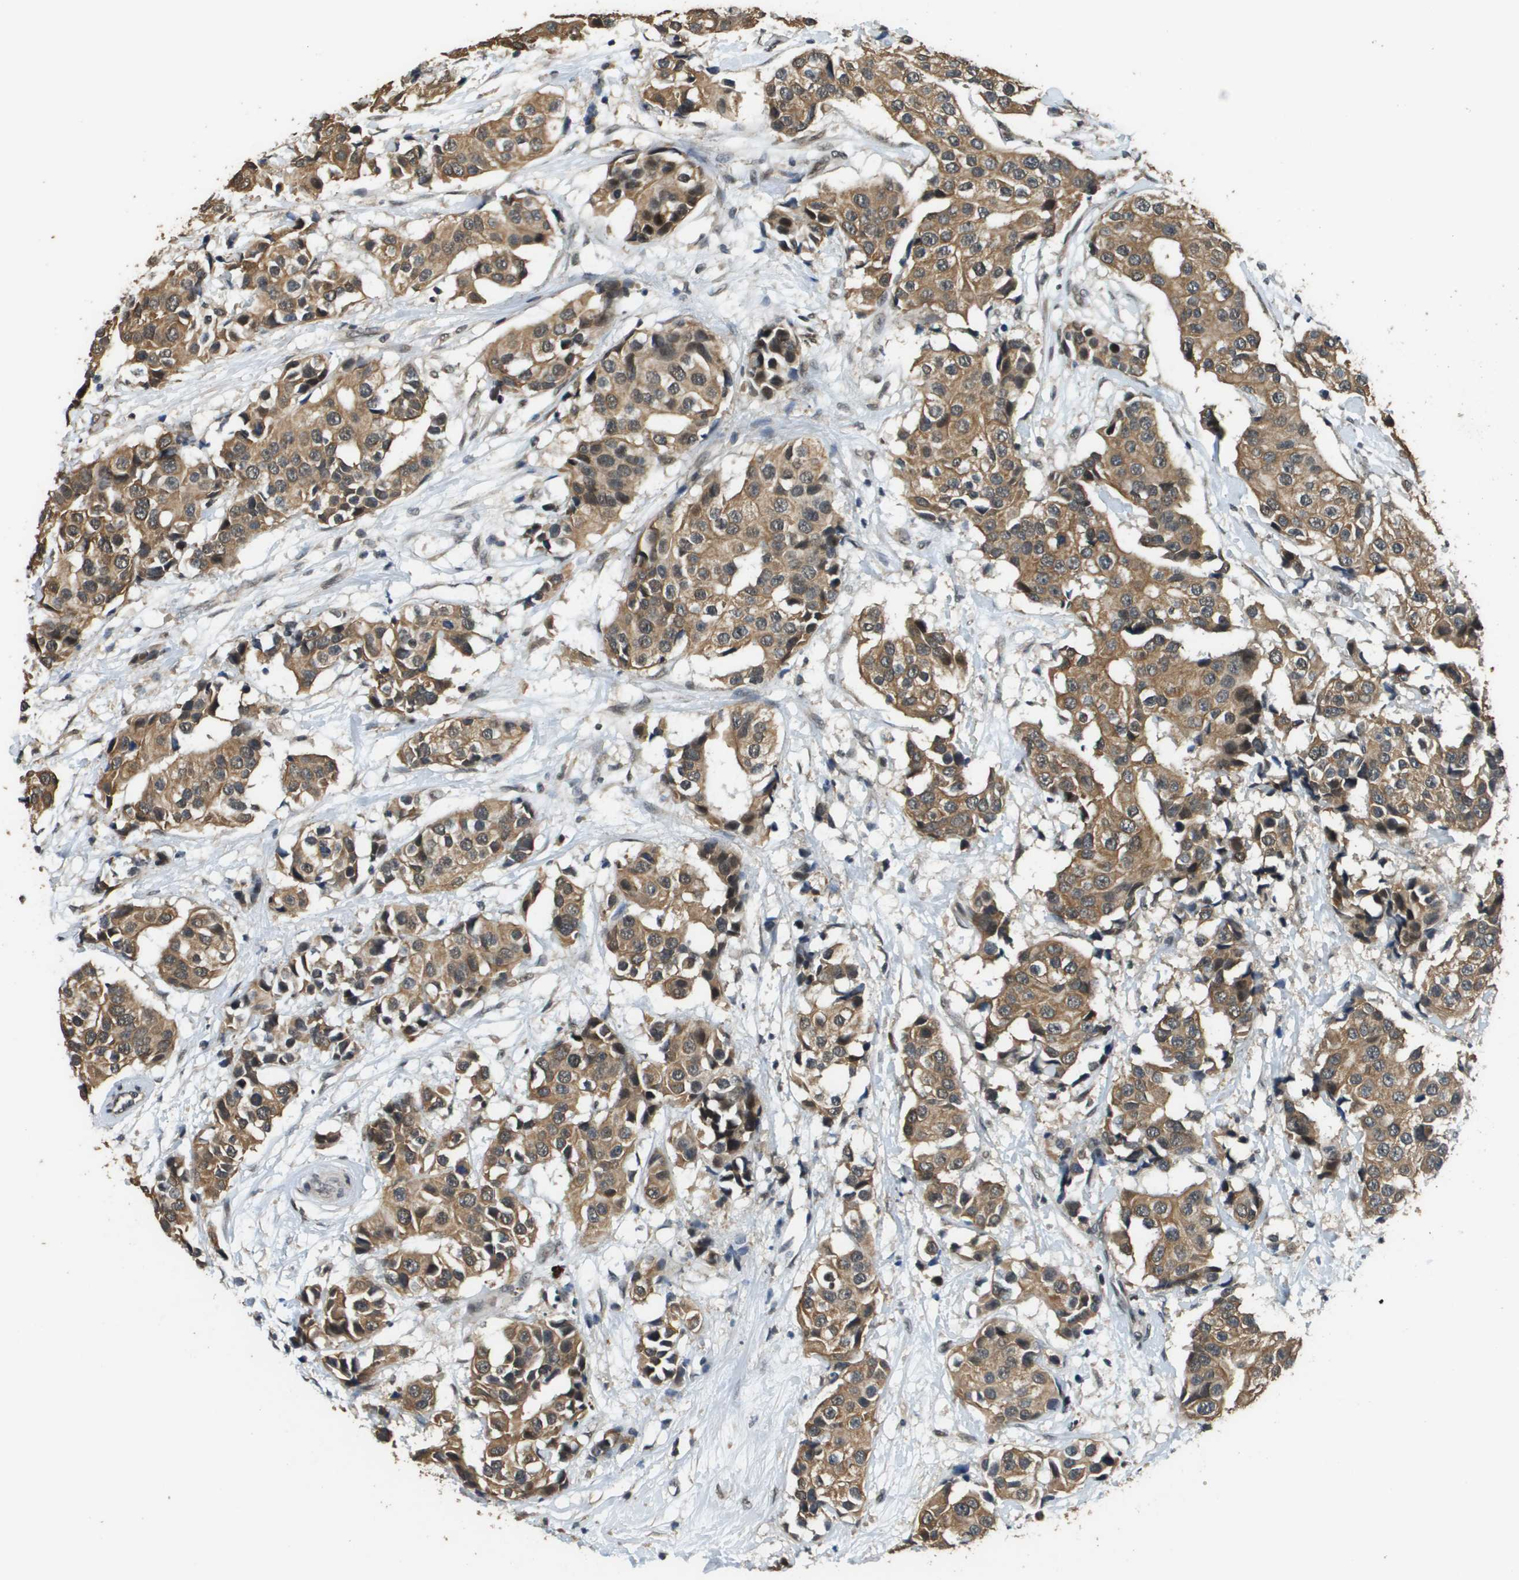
{"staining": {"intensity": "moderate", "quantity": ">75%", "location": "cytoplasmic/membranous"}, "tissue": "breast cancer", "cell_type": "Tumor cells", "image_type": "cancer", "snomed": [{"axis": "morphology", "description": "Normal tissue, NOS"}, {"axis": "morphology", "description": "Duct carcinoma"}, {"axis": "topography", "description": "Breast"}], "caption": "Immunohistochemical staining of breast infiltrating ductal carcinoma displays medium levels of moderate cytoplasmic/membranous positivity in approximately >75% of tumor cells.", "gene": "FANCC", "patient": {"sex": "female", "age": 39}}